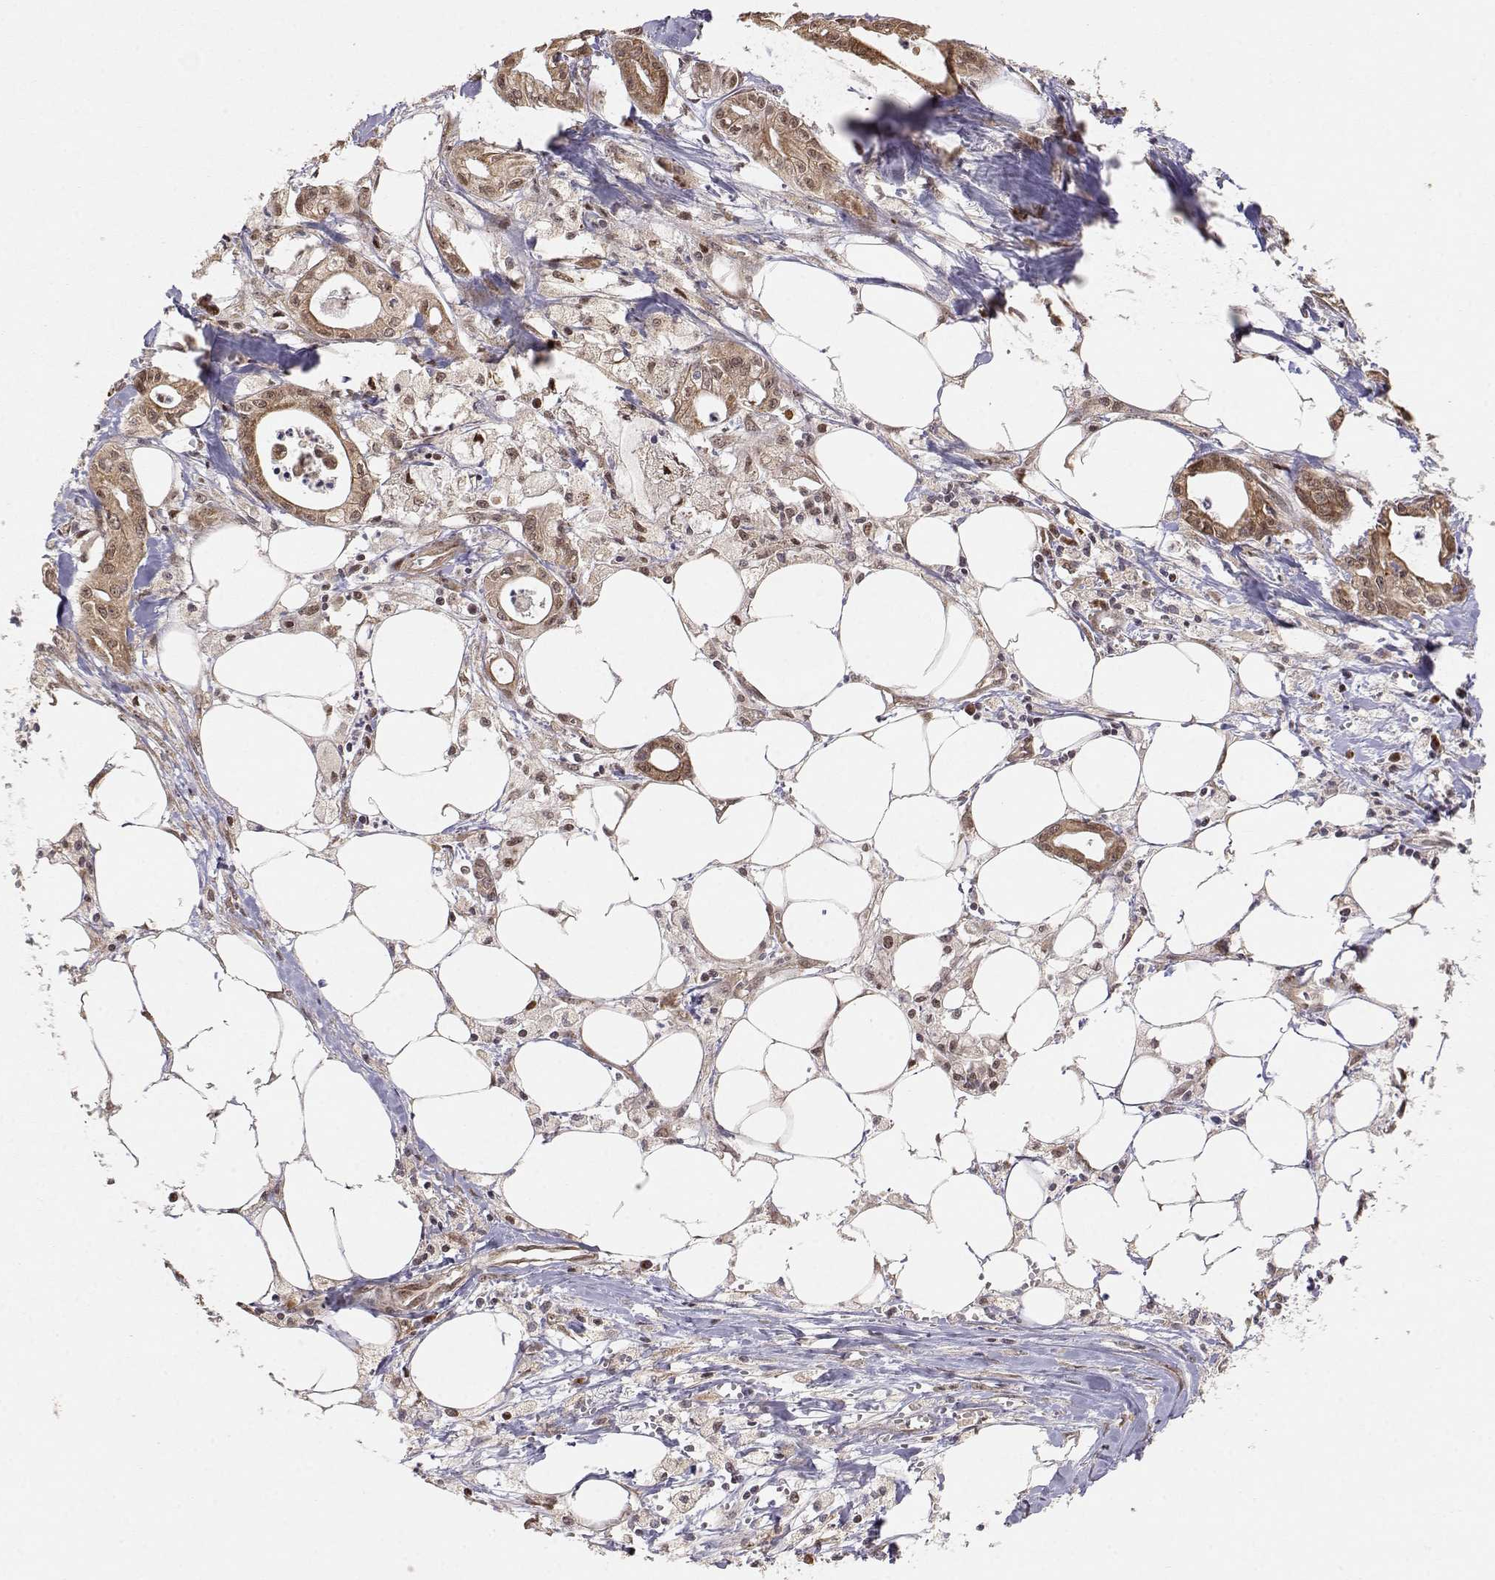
{"staining": {"intensity": "moderate", "quantity": ">75%", "location": "cytoplasmic/membranous"}, "tissue": "pancreatic cancer", "cell_type": "Tumor cells", "image_type": "cancer", "snomed": [{"axis": "morphology", "description": "Adenocarcinoma, NOS"}, {"axis": "topography", "description": "Pancreas"}], "caption": "High-power microscopy captured an immunohistochemistry (IHC) image of pancreatic cancer (adenocarcinoma), revealing moderate cytoplasmic/membranous expression in about >75% of tumor cells.", "gene": "BRCA1", "patient": {"sex": "male", "age": 71}}